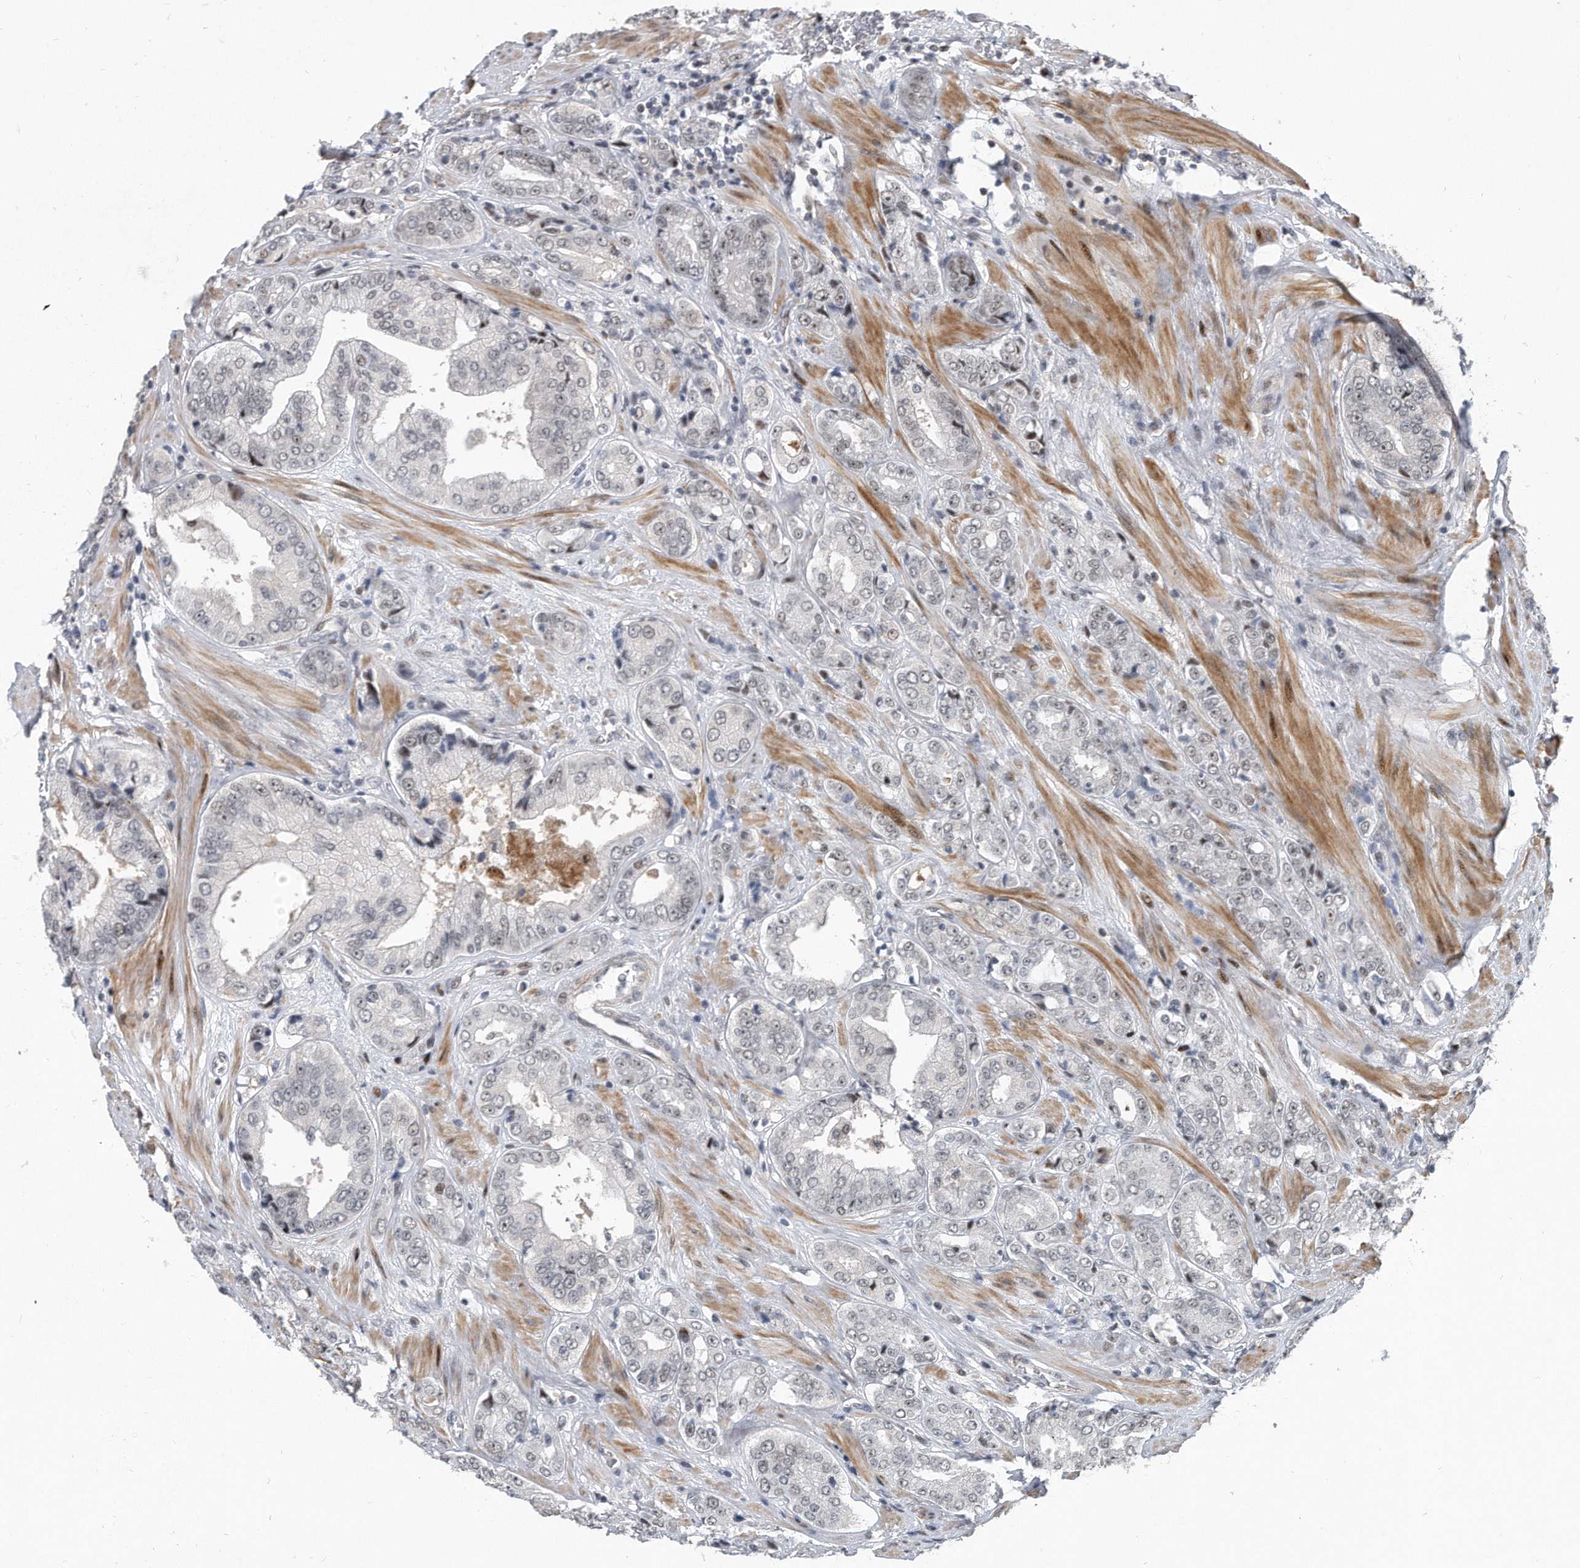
{"staining": {"intensity": "negative", "quantity": "none", "location": "none"}, "tissue": "prostate cancer", "cell_type": "Tumor cells", "image_type": "cancer", "snomed": [{"axis": "morphology", "description": "Adenocarcinoma, High grade"}, {"axis": "topography", "description": "Prostate"}], "caption": "This is an IHC image of prostate cancer. There is no staining in tumor cells.", "gene": "PGBD2", "patient": {"sex": "male", "age": 61}}